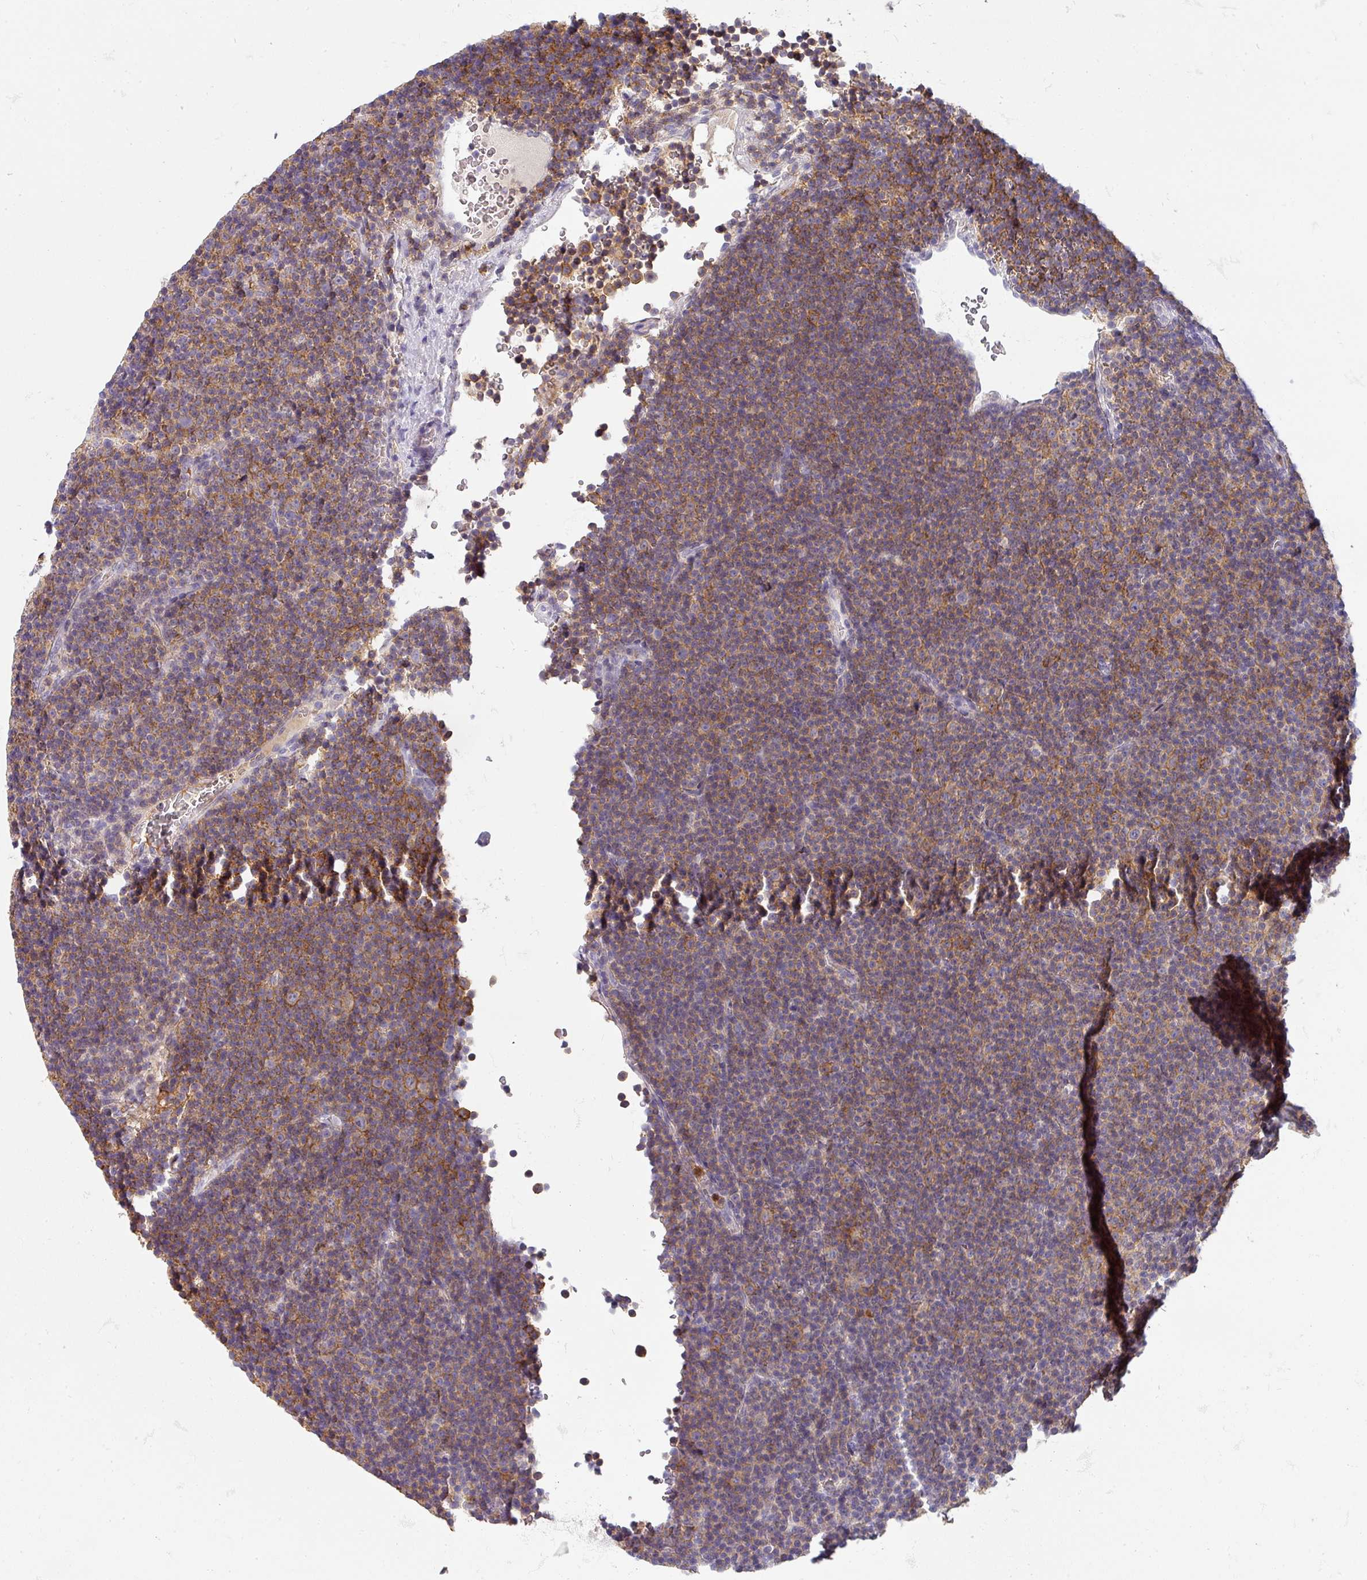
{"staining": {"intensity": "moderate", "quantity": "25%-75%", "location": "cytoplasmic/membranous"}, "tissue": "lymphoma", "cell_type": "Tumor cells", "image_type": "cancer", "snomed": [{"axis": "morphology", "description": "Malignant lymphoma, non-Hodgkin's type, Low grade"}, {"axis": "topography", "description": "Lymph node"}], "caption": "Low-grade malignant lymphoma, non-Hodgkin's type stained with IHC demonstrates moderate cytoplasmic/membranous positivity in approximately 25%-75% of tumor cells.", "gene": "BTLA", "patient": {"sex": "female", "age": 67}}